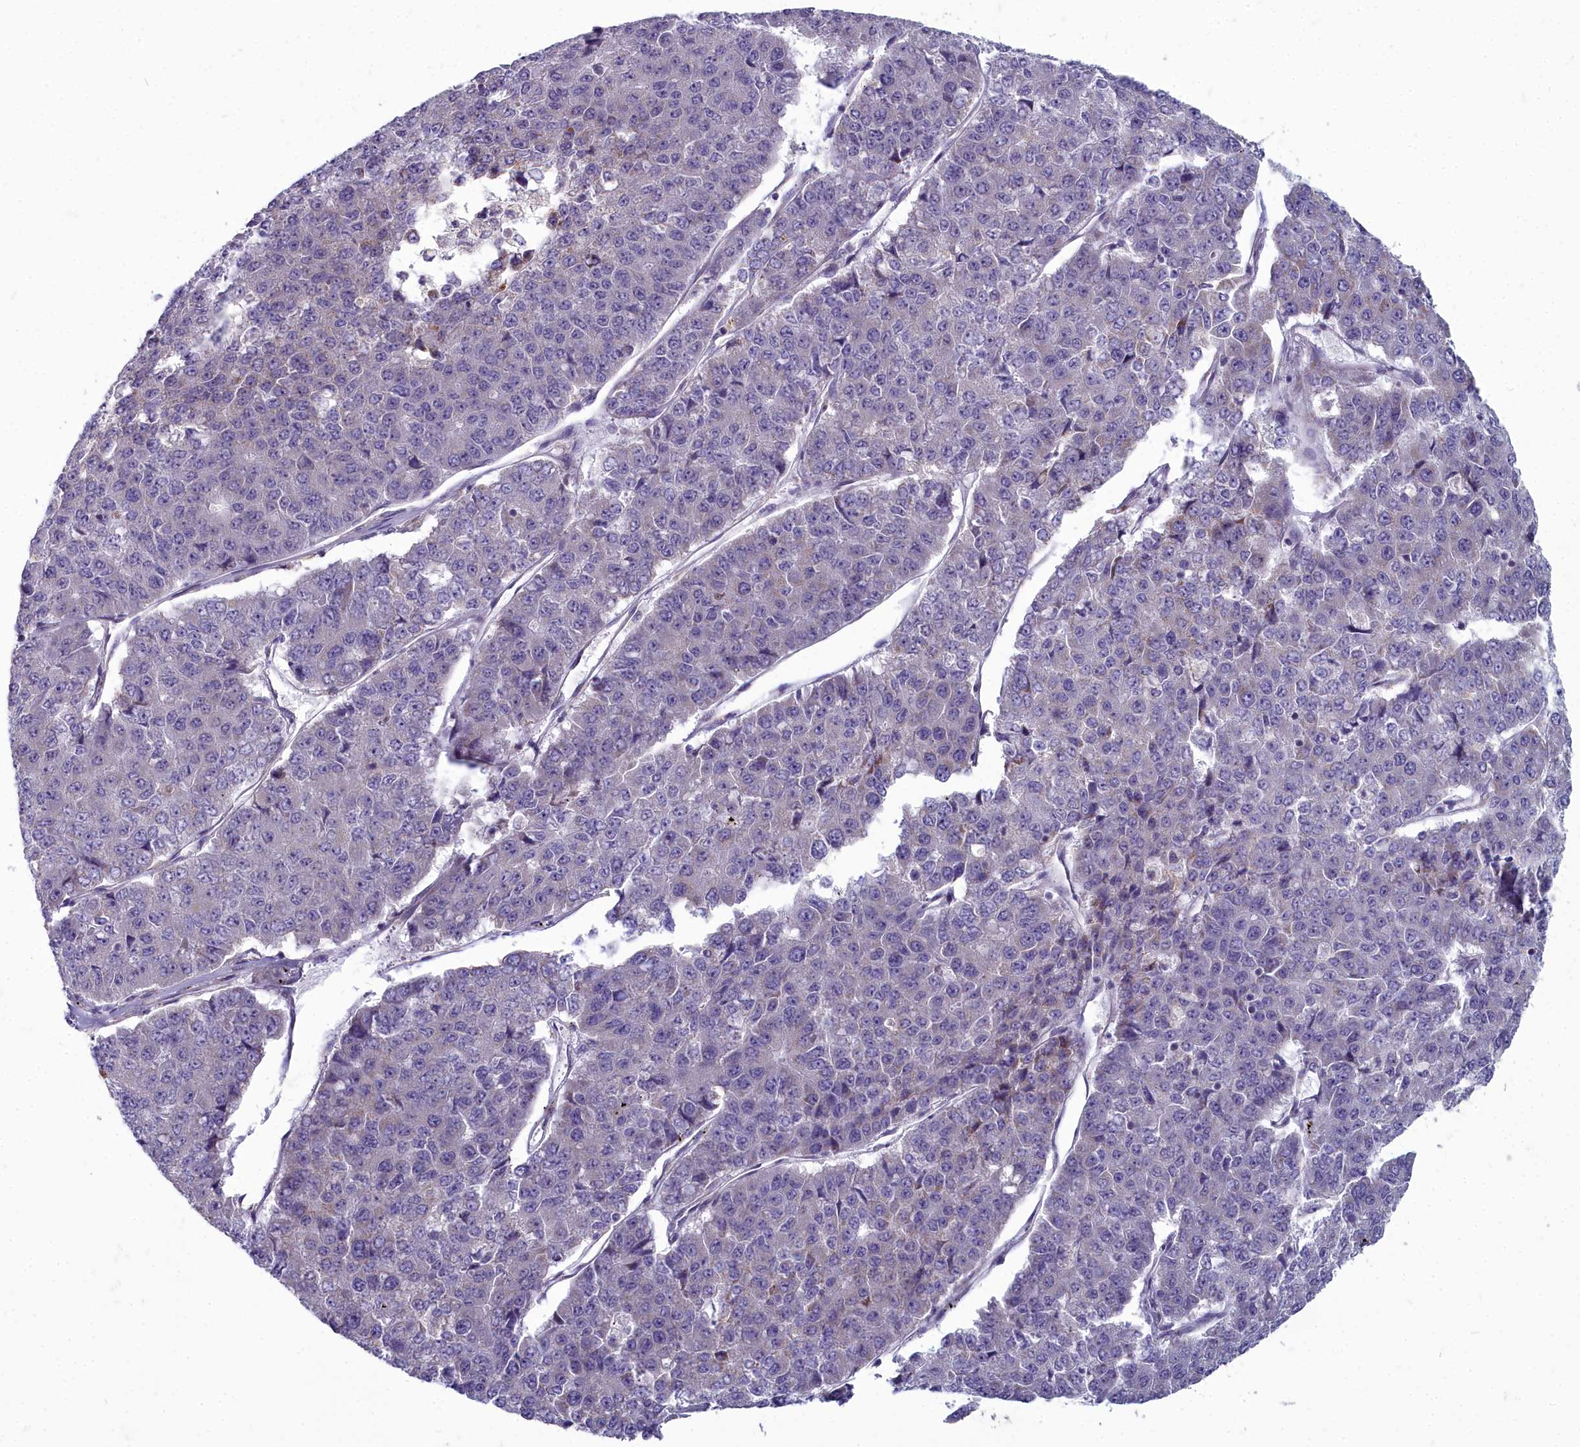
{"staining": {"intensity": "negative", "quantity": "none", "location": "none"}, "tissue": "pancreatic cancer", "cell_type": "Tumor cells", "image_type": "cancer", "snomed": [{"axis": "morphology", "description": "Adenocarcinoma, NOS"}, {"axis": "topography", "description": "Pancreas"}], "caption": "A histopathology image of human pancreatic adenocarcinoma is negative for staining in tumor cells.", "gene": "INSYN2A", "patient": {"sex": "male", "age": 50}}